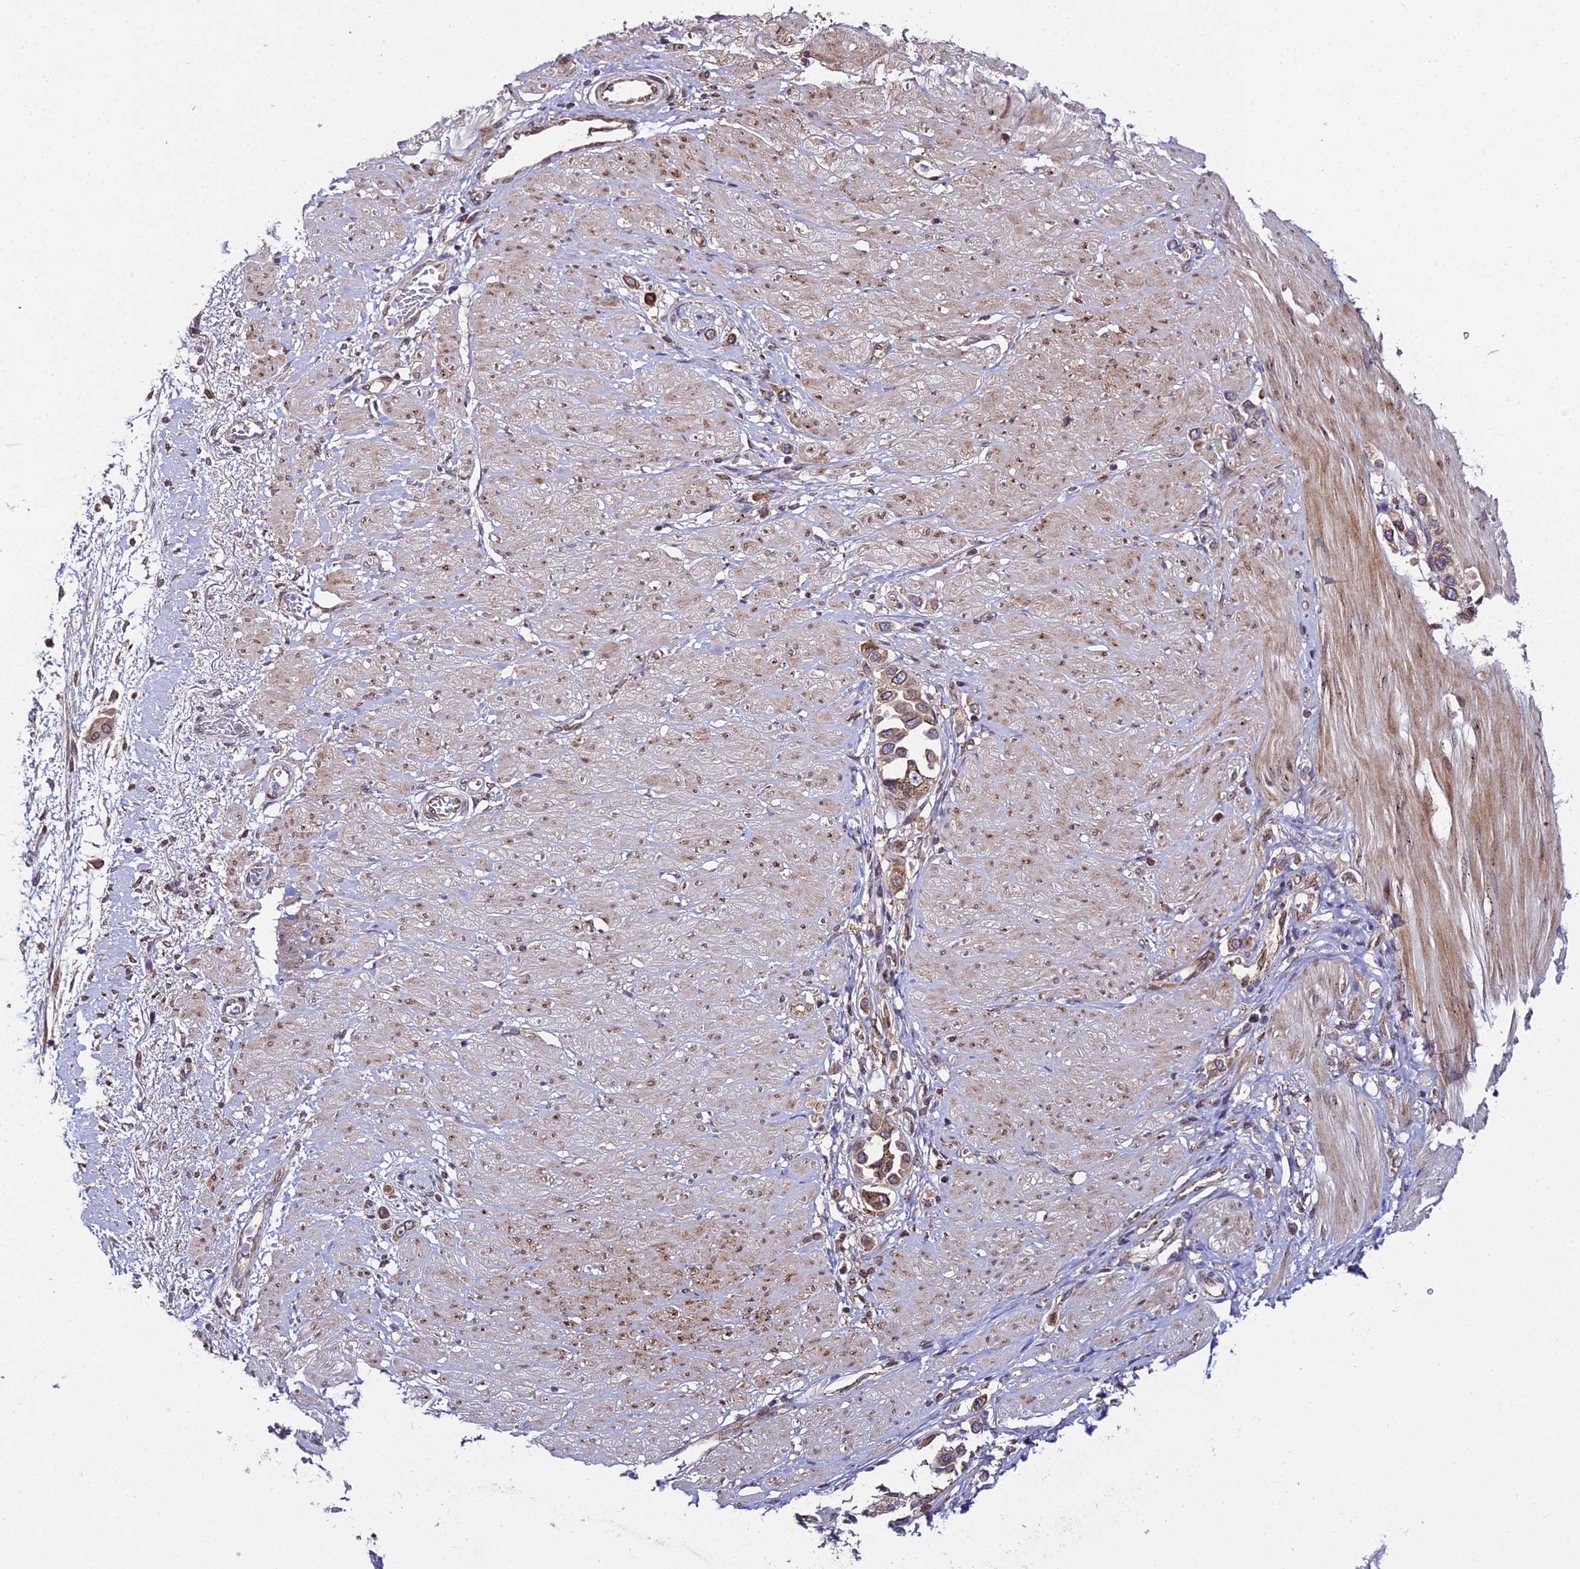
{"staining": {"intensity": "moderate", "quantity": ">75%", "location": "cytoplasmic/membranous"}, "tissue": "stomach cancer", "cell_type": "Tumor cells", "image_type": "cancer", "snomed": [{"axis": "morphology", "description": "Adenocarcinoma, NOS"}, {"axis": "topography", "description": "Stomach"}], "caption": "Immunohistochemical staining of adenocarcinoma (stomach) exhibits medium levels of moderate cytoplasmic/membranous protein positivity in about >75% of tumor cells.", "gene": "DDX19A", "patient": {"sex": "female", "age": 65}}